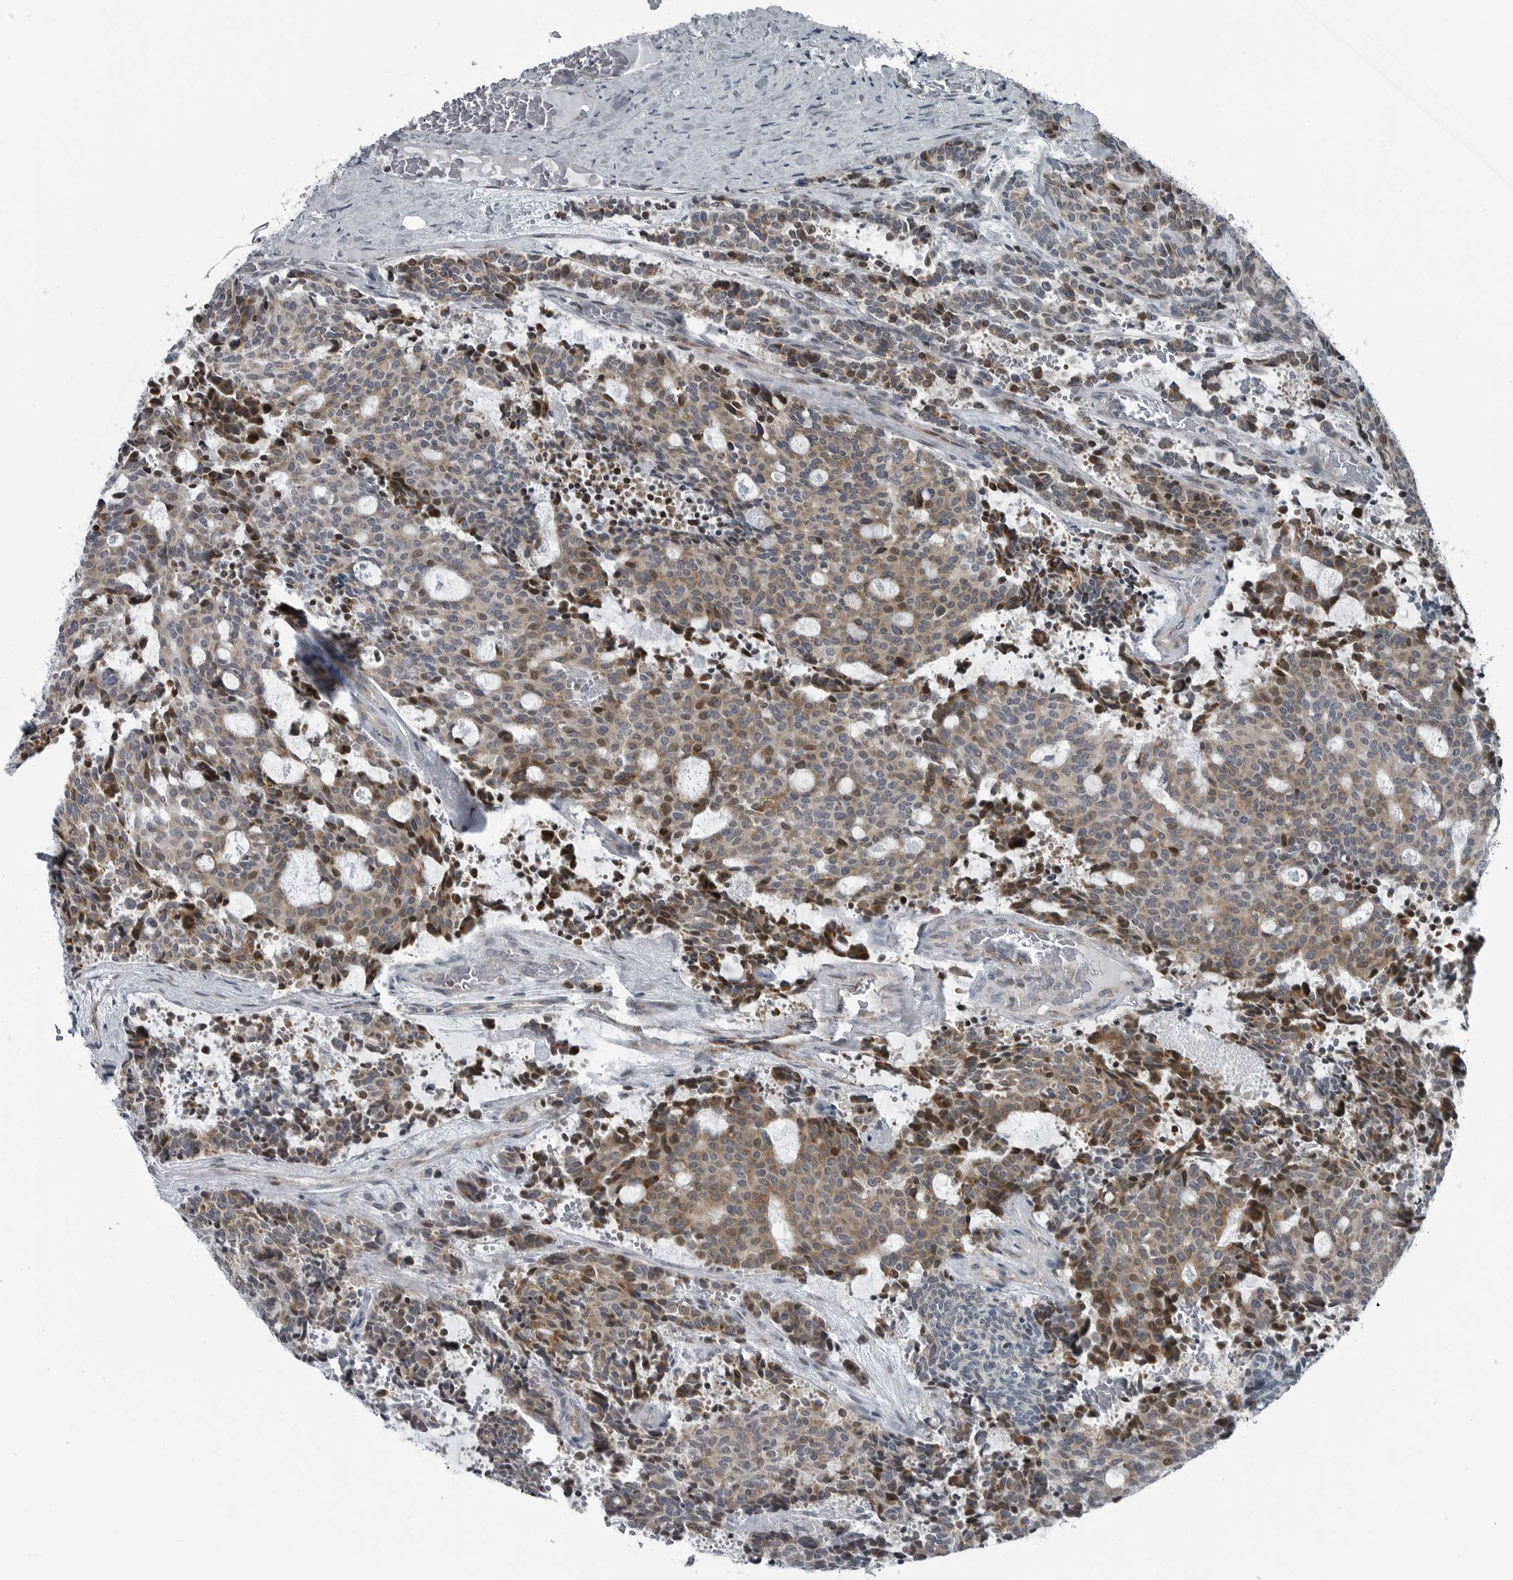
{"staining": {"intensity": "moderate", "quantity": "25%-75%", "location": "cytoplasmic/membranous,nuclear"}, "tissue": "carcinoid", "cell_type": "Tumor cells", "image_type": "cancer", "snomed": [{"axis": "morphology", "description": "Carcinoid, malignant, NOS"}, {"axis": "topography", "description": "Pancreas"}], "caption": "Malignant carcinoid stained with DAB immunohistochemistry displays medium levels of moderate cytoplasmic/membranous and nuclear expression in approximately 25%-75% of tumor cells. The staining is performed using DAB (3,3'-diaminobenzidine) brown chromogen to label protein expression. The nuclei are counter-stained blue using hematoxylin.", "gene": "GAK", "patient": {"sex": "female", "age": 54}}